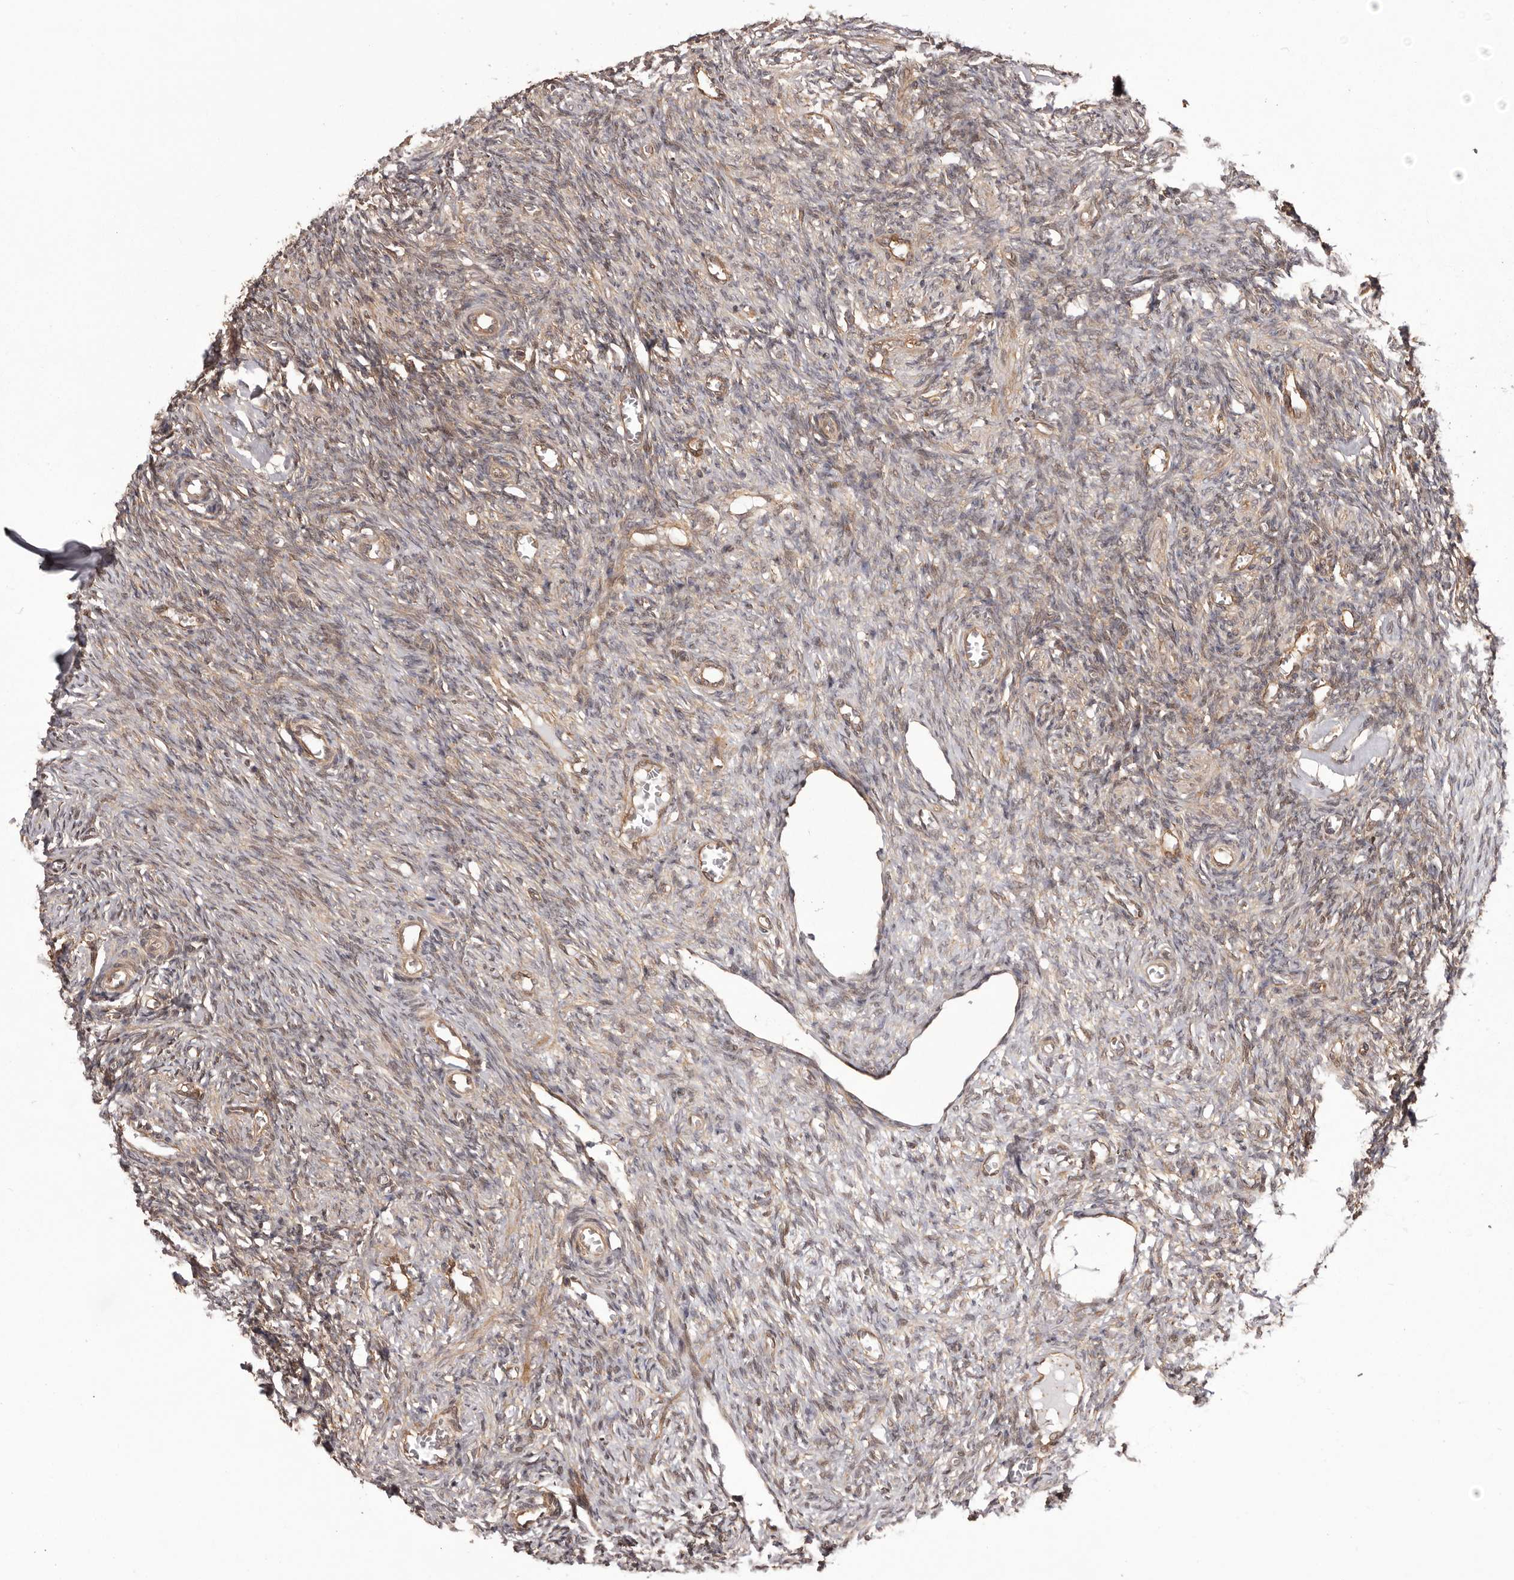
{"staining": {"intensity": "weak", "quantity": "<25%", "location": "cytoplasmic/membranous"}, "tissue": "ovary", "cell_type": "Ovarian stroma cells", "image_type": "normal", "snomed": [{"axis": "morphology", "description": "Normal tissue, NOS"}, {"axis": "topography", "description": "Ovary"}], "caption": "Protein analysis of normal ovary exhibits no significant staining in ovarian stroma cells.", "gene": "NFKBIA", "patient": {"sex": "female", "age": 27}}